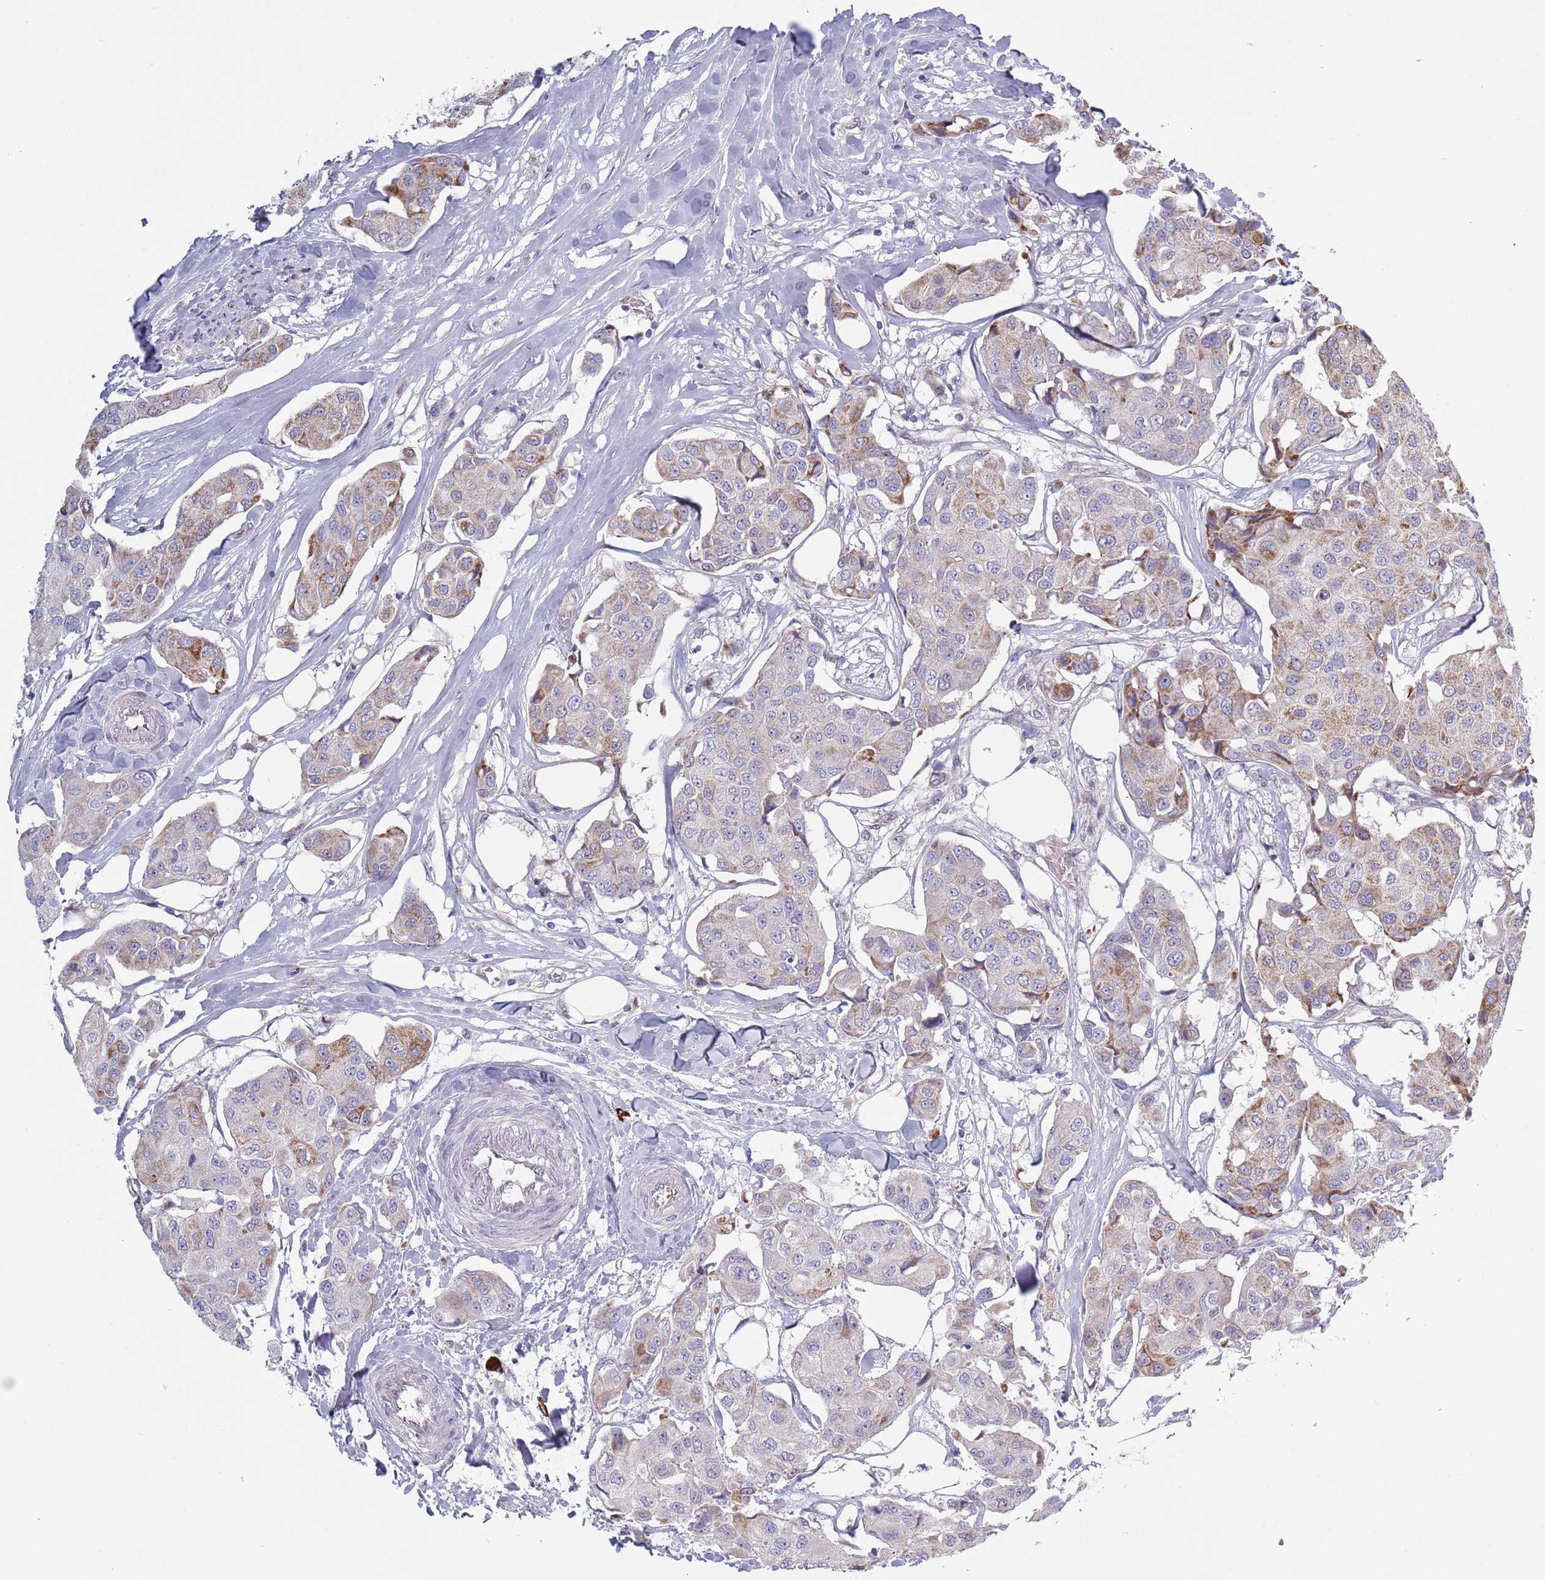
{"staining": {"intensity": "moderate", "quantity": "25%-75%", "location": "cytoplasmic/membranous"}, "tissue": "breast cancer", "cell_type": "Tumor cells", "image_type": "cancer", "snomed": [{"axis": "morphology", "description": "Duct carcinoma"}, {"axis": "topography", "description": "Breast"}, {"axis": "topography", "description": "Lymph node"}], "caption": "This is an image of IHC staining of infiltrating ductal carcinoma (breast), which shows moderate positivity in the cytoplasmic/membranous of tumor cells.", "gene": "TYW1", "patient": {"sex": "female", "age": 80}}